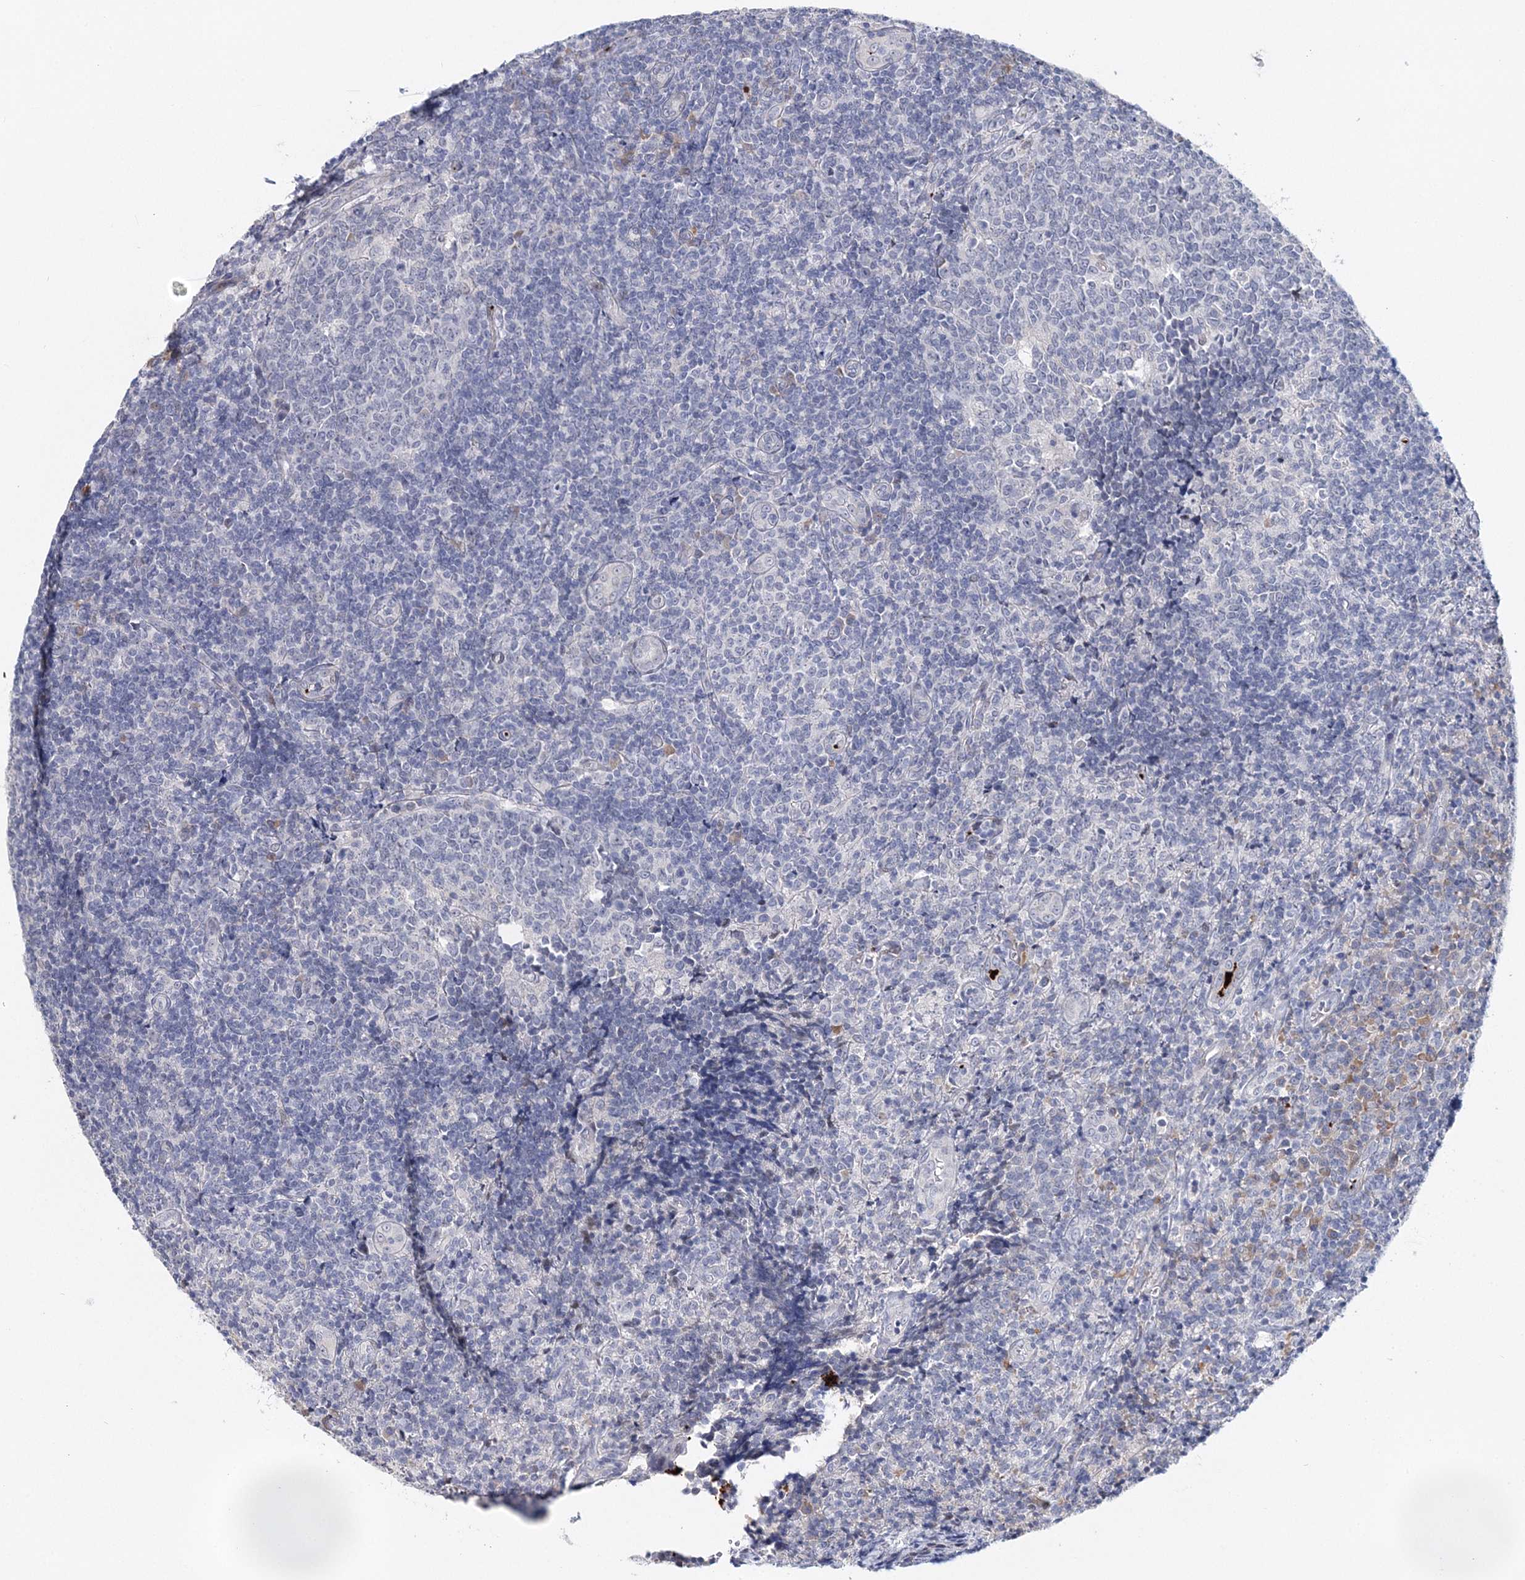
{"staining": {"intensity": "negative", "quantity": "none", "location": "none"}, "tissue": "tonsil", "cell_type": "Germinal center cells", "image_type": "normal", "snomed": [{"axis": "morphology", "description": "Normal tissue, NOS"}, {"axis": "topography", "description": "Tonsil"}], "caption": "A photomicrograph of human tonsil is negative for staining in germinal center cells.", "gene": "MYOZ2", "patient": {"sex": "female", "age": 19}}